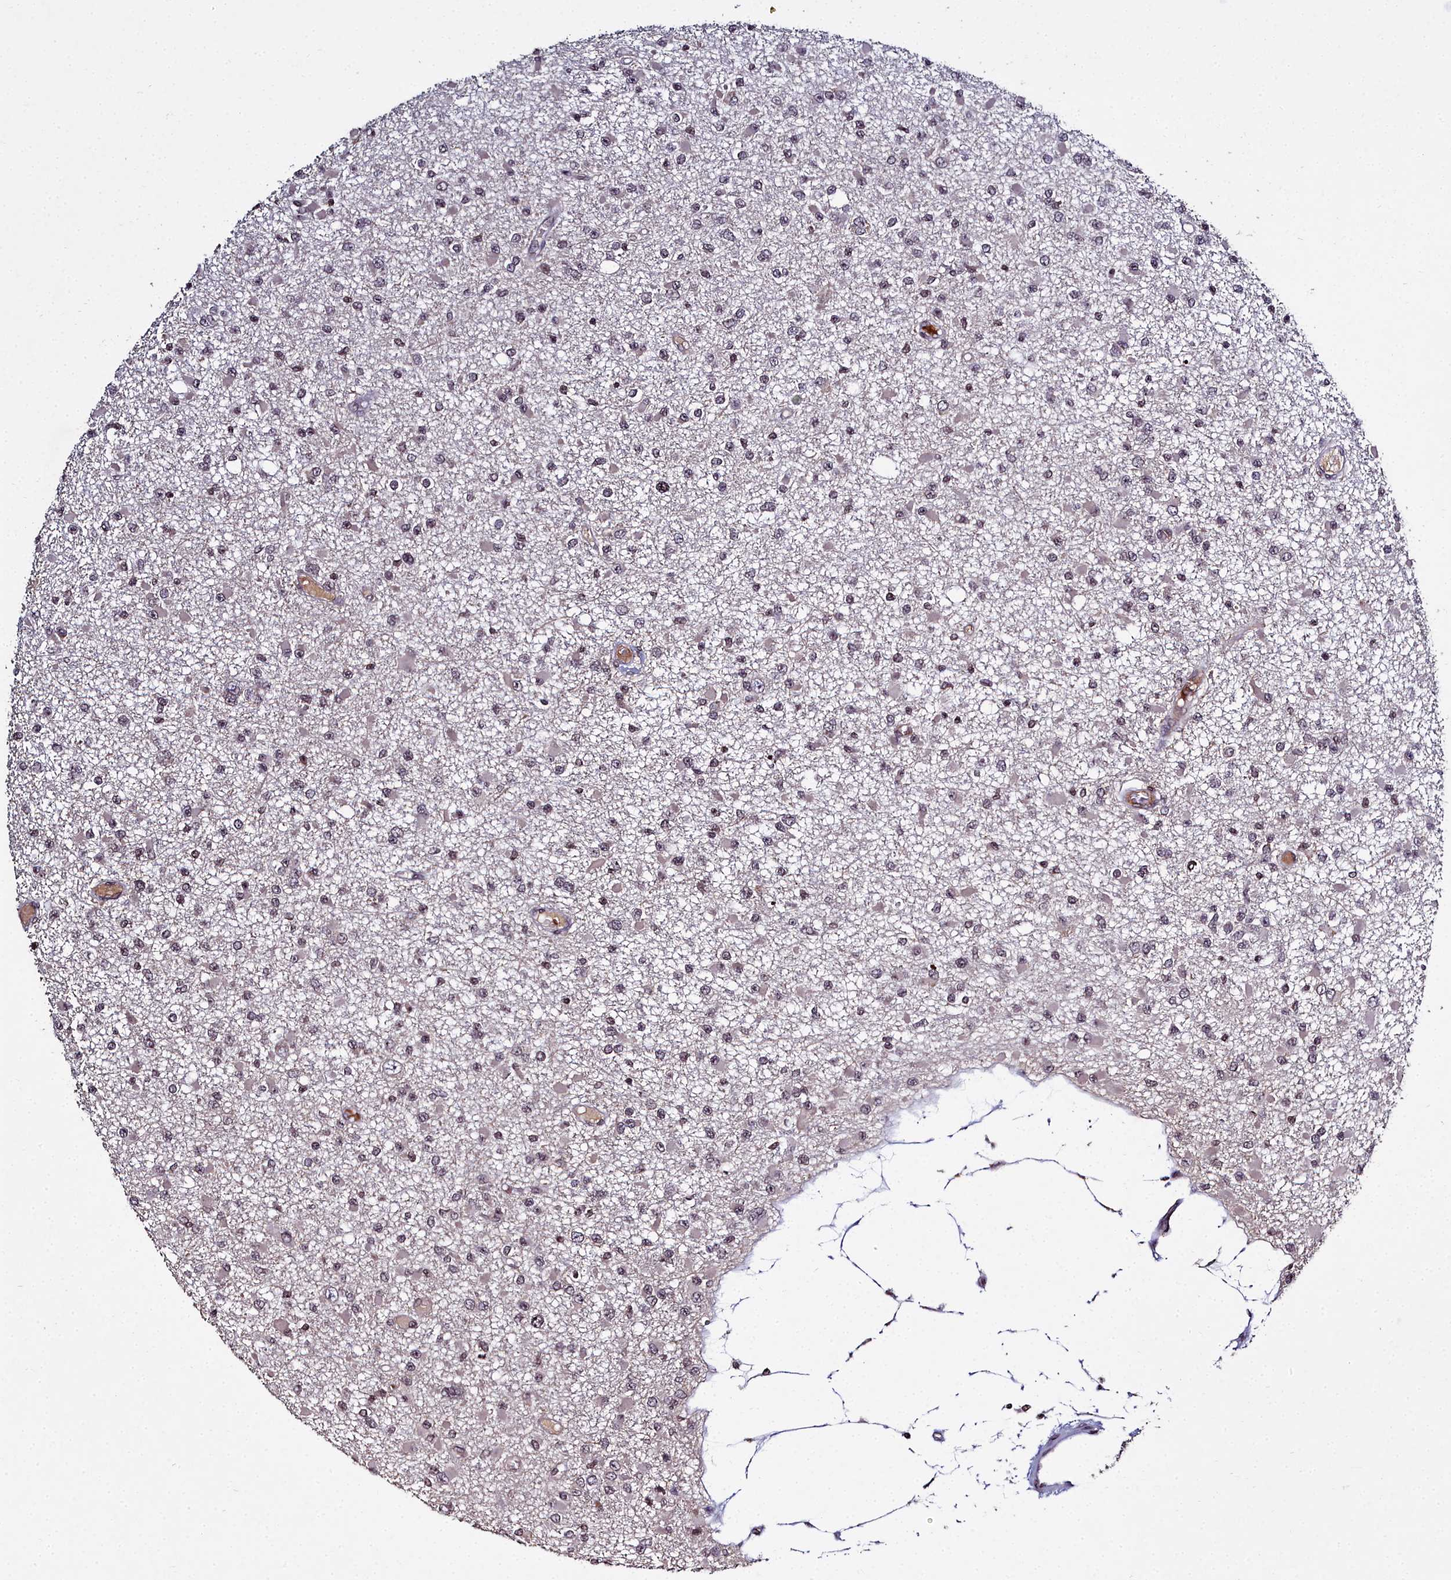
{"staining": {"intensity": "negative", "quantity": "none", "location": "none"}, "tissue": "glioma", "cell_type": "Tumor cells", "image_type": "cancer", "snomed": [{"axis": "morphology", "description": "Glioma, malignant, Low grade"}, {"axis": "topography", "description": "Brain"}], "caption": "Immunohistochemistry of glioma shows no expression in tumor cells.", "gene": "FZD4", "patient": {"sex": "female", "age": 22}}